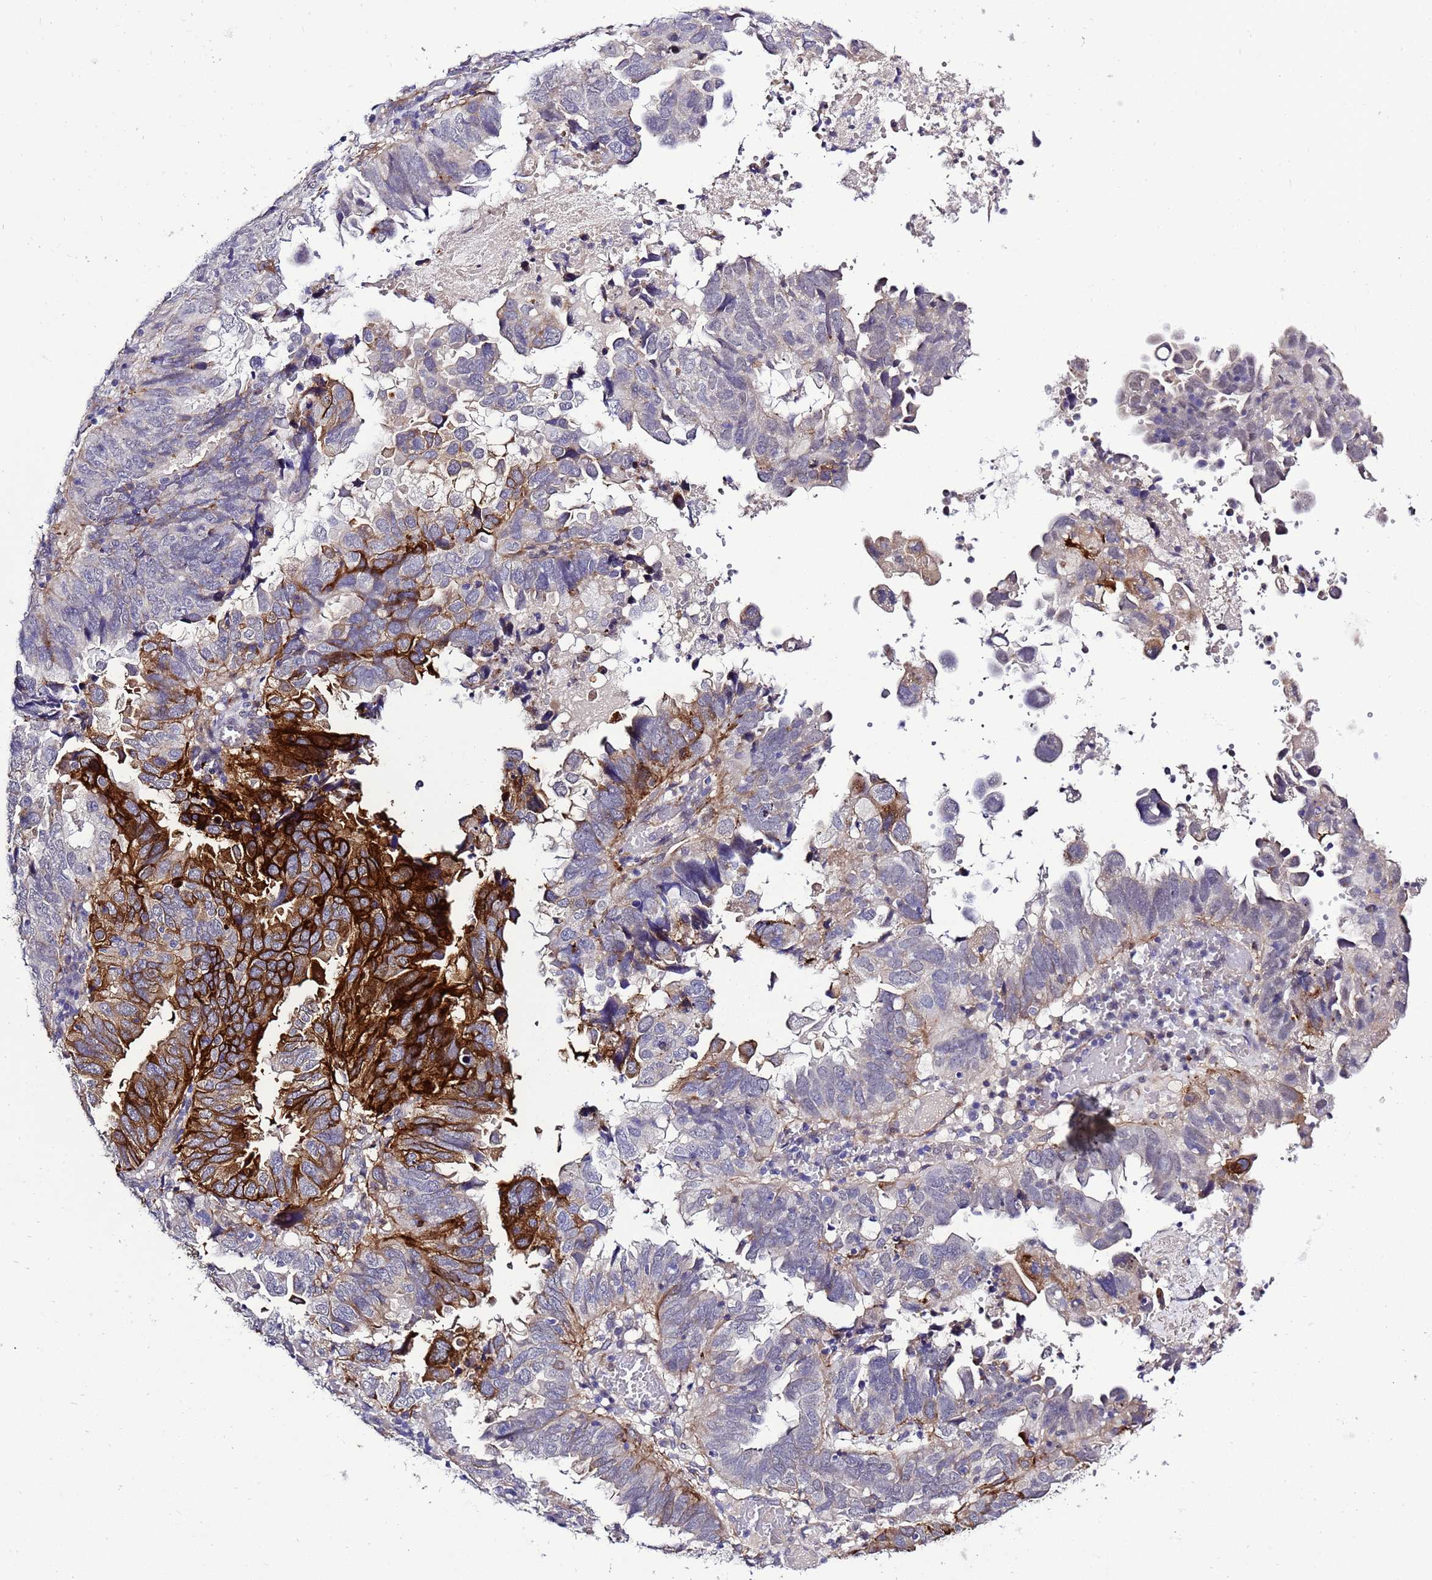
{"staining": {"intensity": "strong", "quantity": "<25%", "location": "cytoplasmic/membranous"}, "tissue": "endometrial cancer", "cell_type": "Tumor cells", "image_type": "cancer", "snomed": [{"axis": "morphology", "description": "Adenocarcinoma, NOS"}, {"axis": "topography", "description": "Uterus"}], "caption": "The micrograph exhibits immunohistochemical staining of endometrial adenocarcinoma. There is strong cytoplasmic/membranous positivity is appreciated in approximately <25% of tumor cells. (DAB IHC, brown staining for protein, blue staining for nuclei).", "gene": "GZF1", "patient": {"sex": "female", "age": 77}}